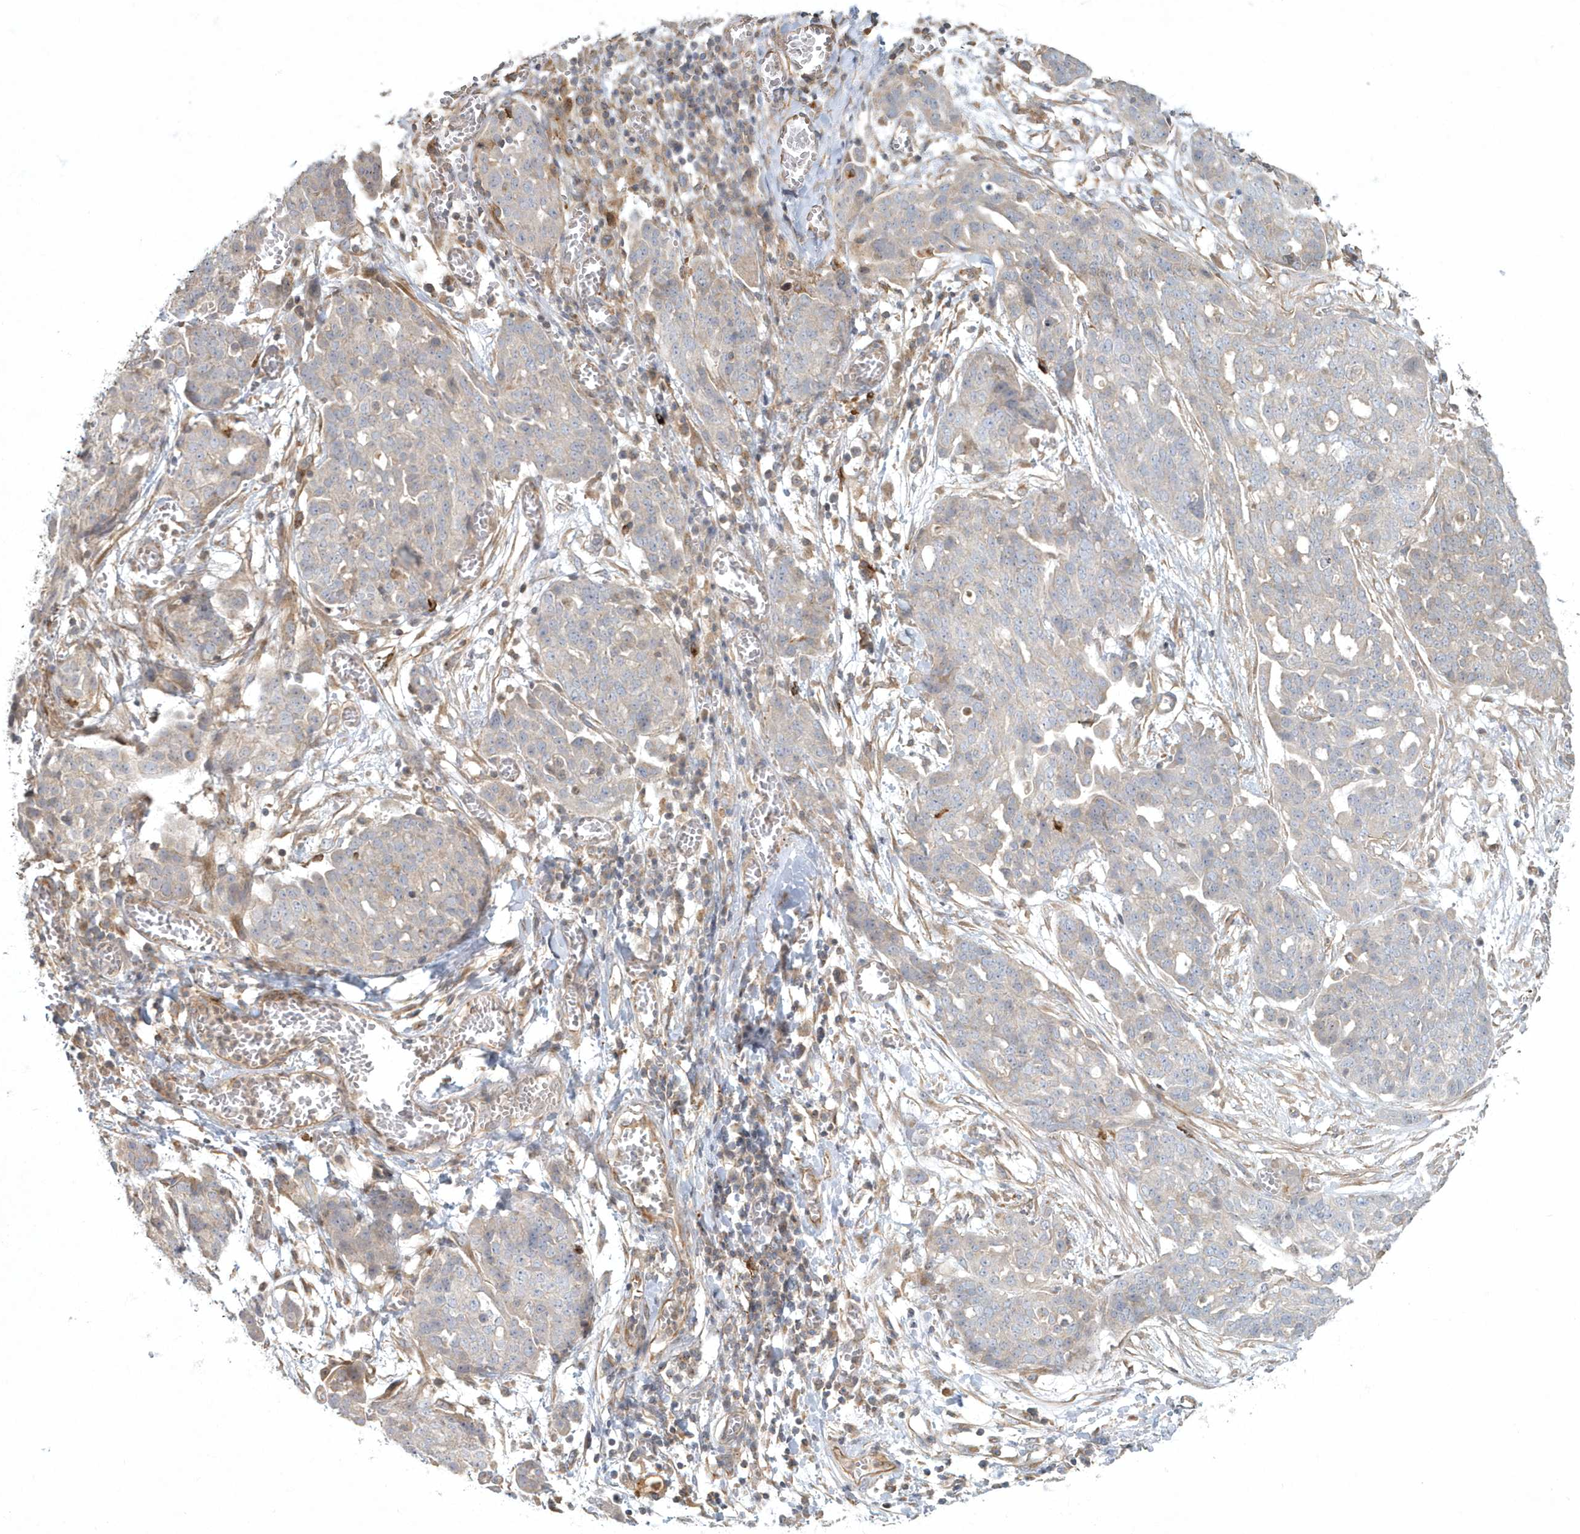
{"staining": {"intensity": "negative", "quantity": "none", "location": "none"}, "tissue": "ovarian cancer", "cell_type": "Tumor cells", "image_type": "cancer", "snomed": [{"axis": "morphology", "description": "Cystadenocarcinoma, serous, NOS"}, {"axis": "topography", "description": "Soft tissue"}, {"axis": "topography", "description": "Ovary"}], "caption": "This is an immunohistochemistry (IHC) micrograph of human ovarian cancer (serous cystadenocarcinoma). There is no staining in tumor cells.", "gene": "ARHGEF38", "patient": {"sex": "female", "age": 57}}